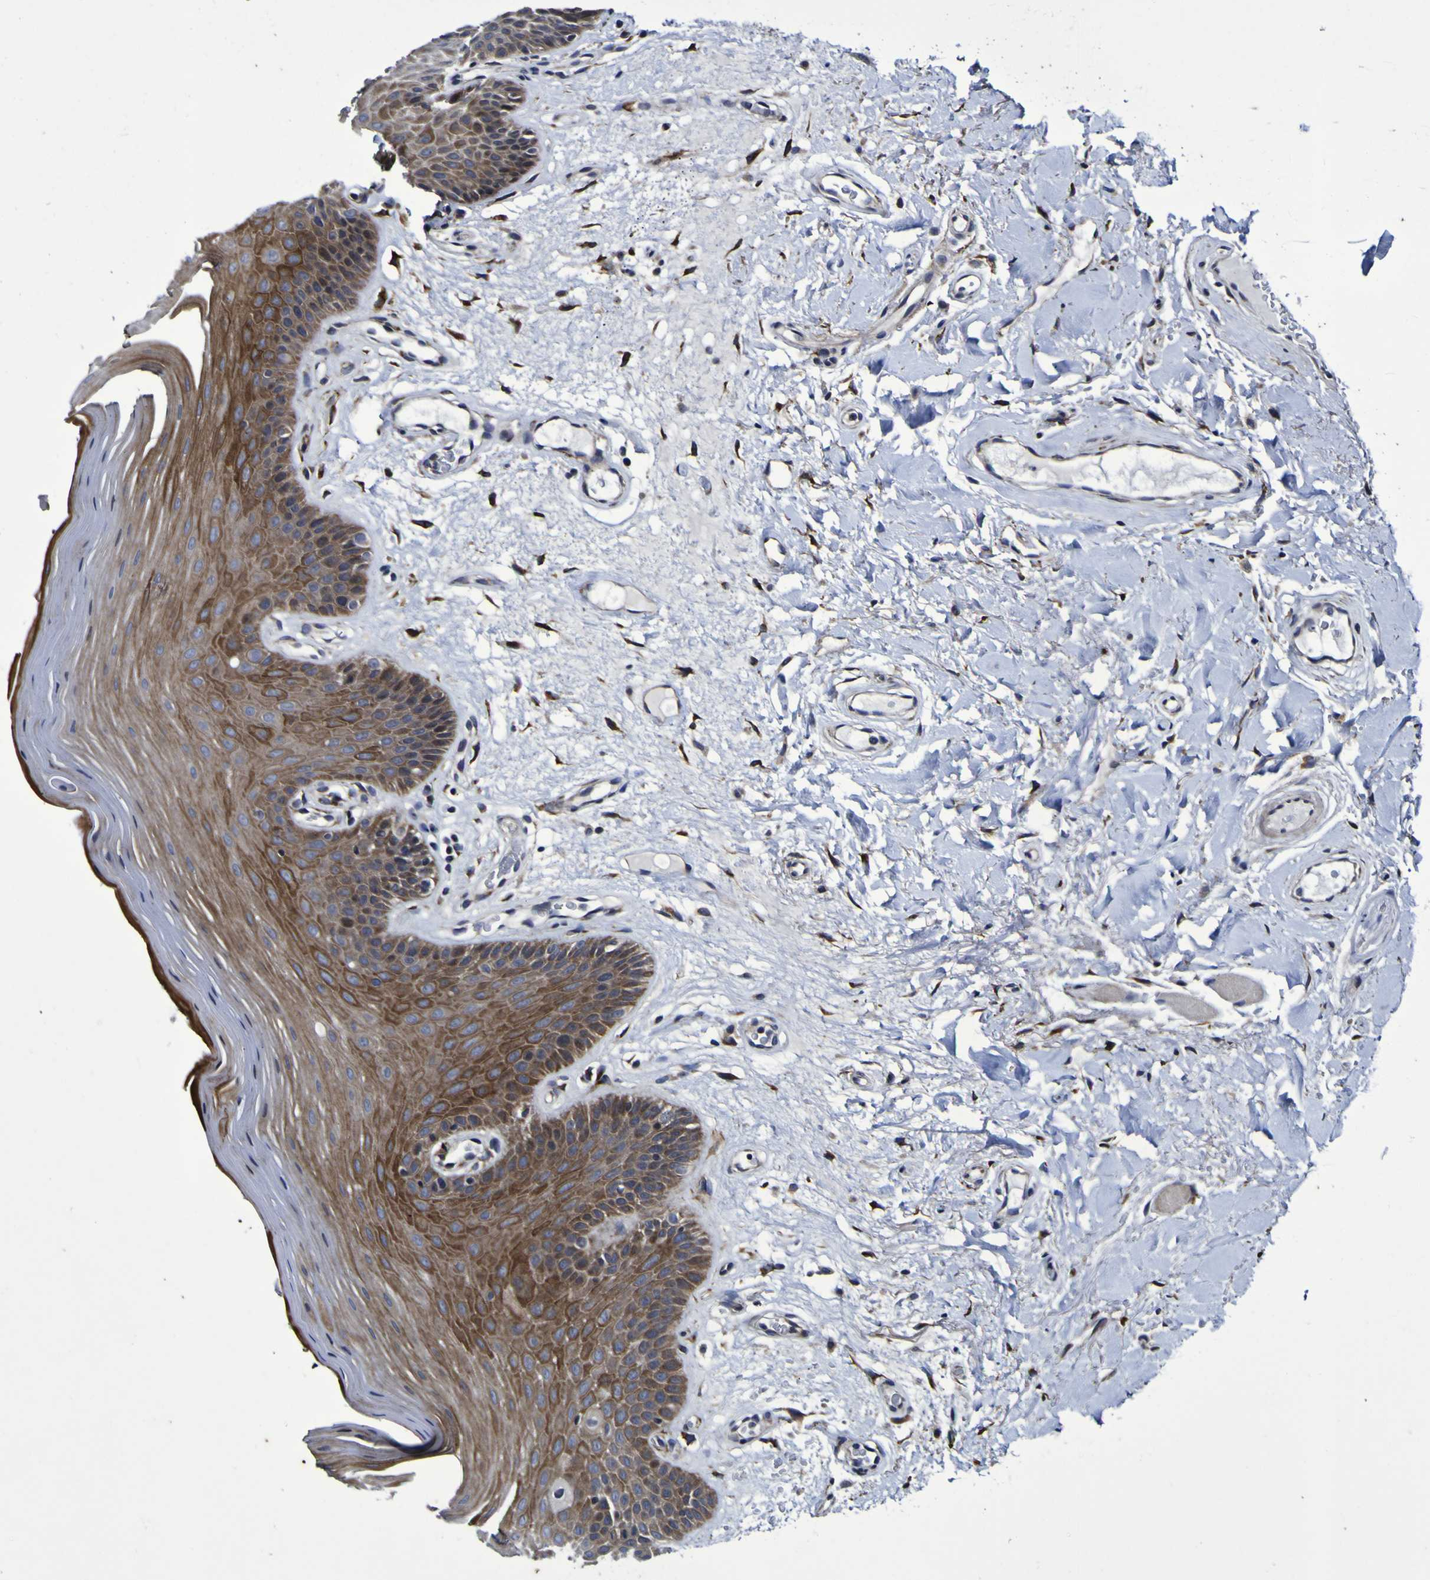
{"staining": {"intensity": "moderate", "quantity": "25%-75%", "location": "cytoplasmic/membranous"}, "tissue": "oral mucosa", "cell_type": "Squamous epithelial cells", "image_type": "normal", "snomed": [{"axis": "morphology", "description": "Normal tissue, NOS"}, {"axis": "morphology", "description": "Squamous cell carcinoma, NOS"}, {"axis": "topography", "description": "Skeletal muscle"}, {"axis": "topography", "description": "Adipose tissue"}, {"axis": "topography", "description": "Vascular tissue"}, {"axis": "topography", "description": "Oral tissue"}, {"axis": "topography", "description": "Peripheral nerve tissue"}, {"axis": "topography", "description": "Head-Neck"}], "caption": "Moderate cytoplasmic/membranous protein positivity is seen in approximately 25%-75% of squamous epithelial cells in oral mucosa. (Stains: DAB (3,3'-diaminobenzidine) in brown, nuclei in blue, Microscopy: brightfield microscopy at high magnification).", "gene": "P3H1", "patient": {"sex": "male", "age": 71}}